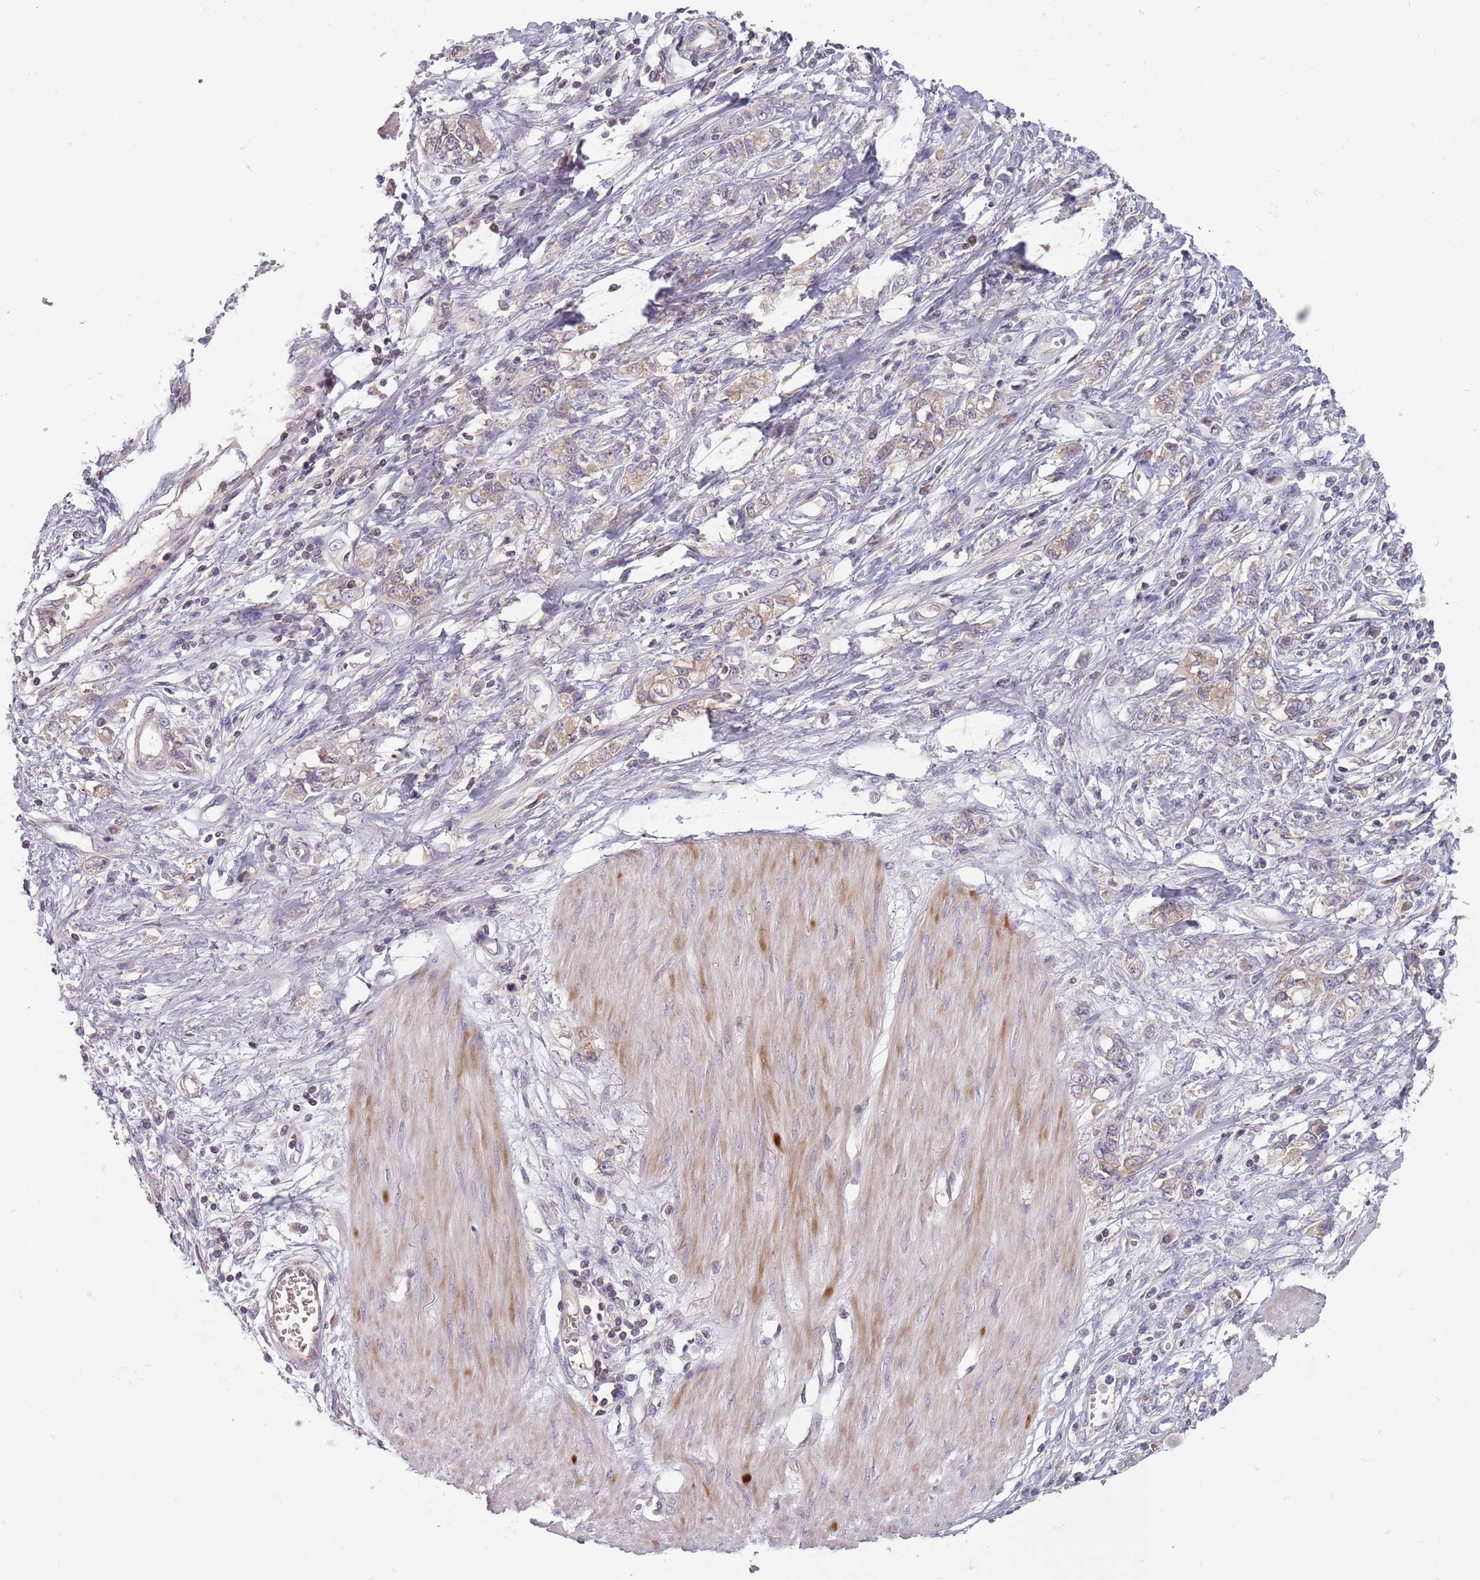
{"staining": {"intensity": "weak", "quantity": "25%-75%", "location": "cytoplasmic/membranous"}, "tissue": "stomach cancer", "cell_type": "Tumor cells", "image_type": "cancer", "snomed": [{"axis": "morphology", "description": "Adenocarcinoma, NOS"}, {"axis": "topography", "description": "Stomach"}], "caption": "Immunohistochemical staining of human stomach cancer (adenocarcinoma) reveals weak cytoplasmic/membranous protein positivity in about 25%-75% of tumor cells.", "gene": "ASB13", "patient": {"sex": "female", "age": 76}}